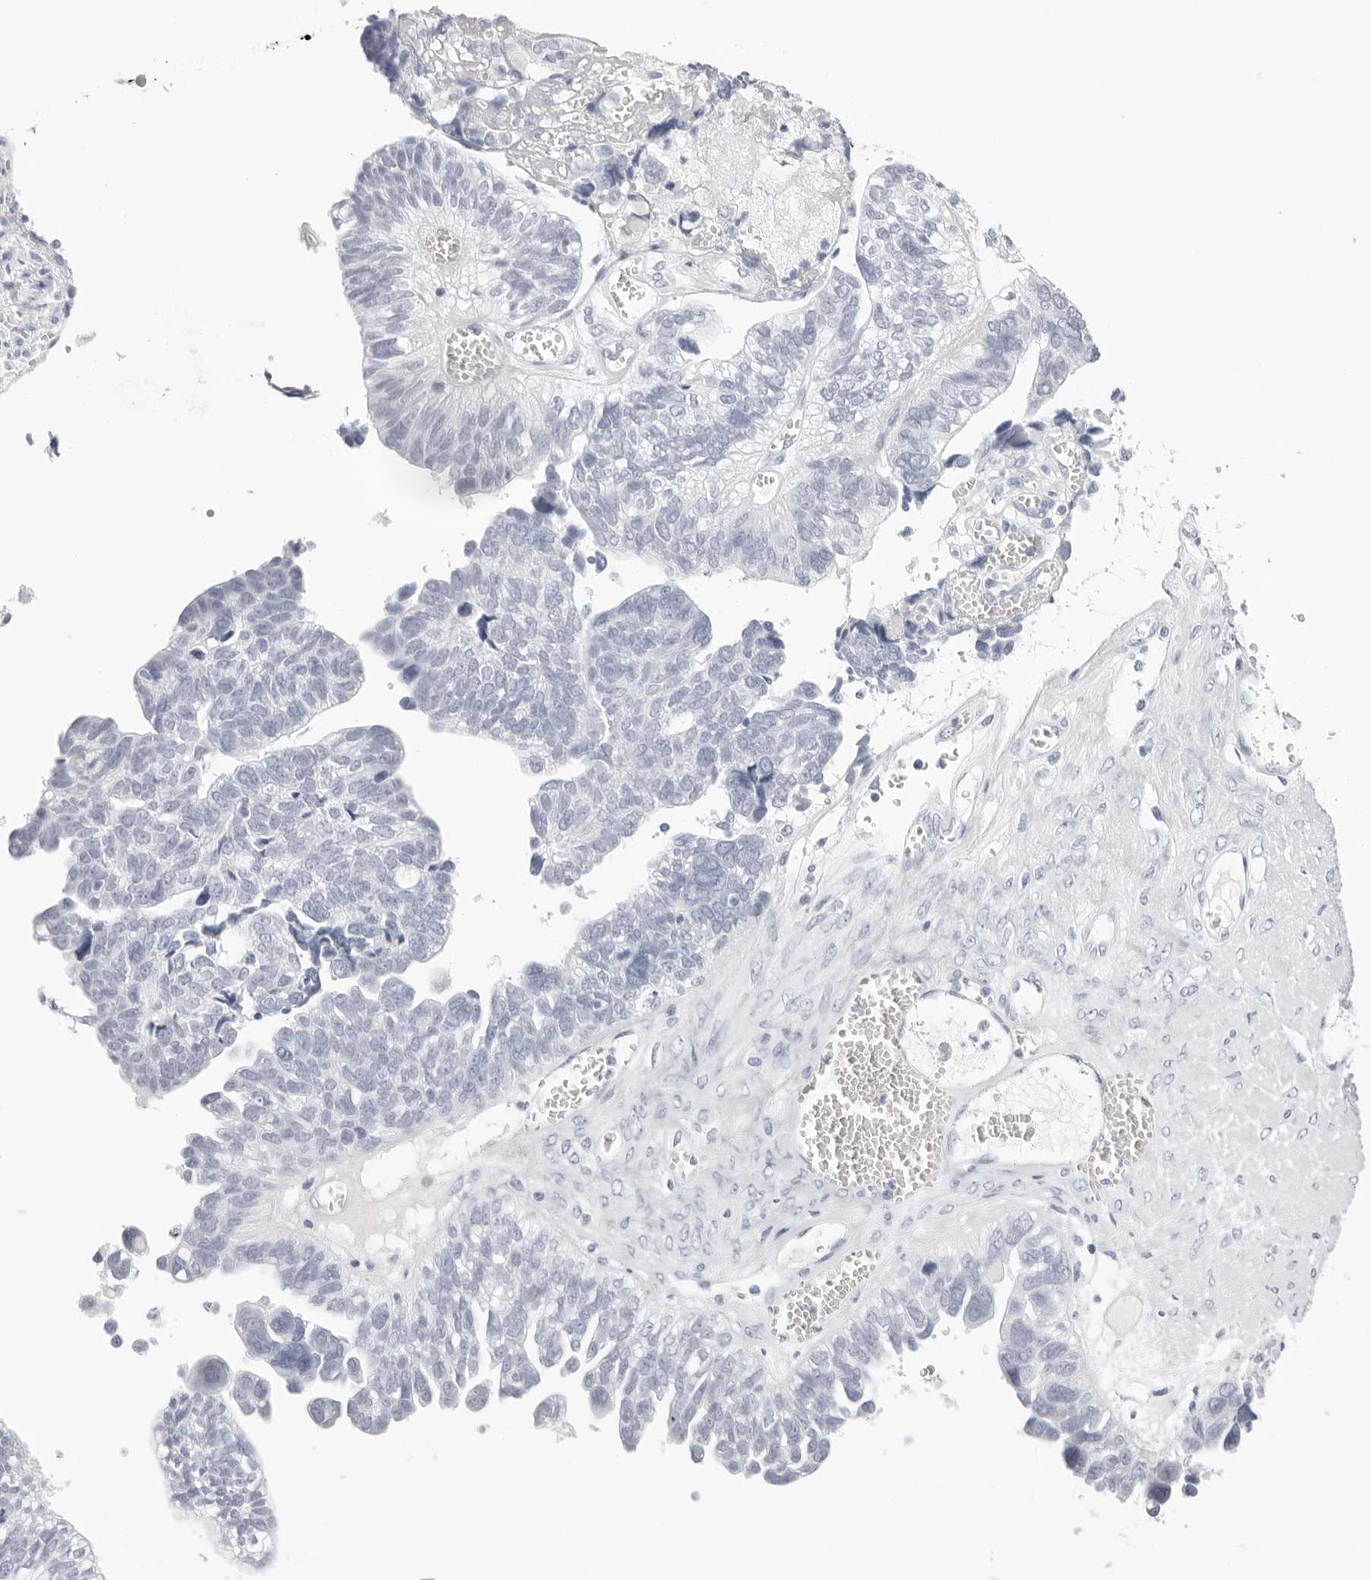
{"staining": {"intensity": "negative", "quantity": "none", "location": "none"}, "tissue": "ovarian cancer", "cell_type": "Tumor cells", "image_type": "cancer", "snomed": [{"axis": "morphology", "description": "Cystadenocarcinoma, serous, NOS"}, {"axis": "topography", "description": "Ovary"}], "caption": "The photomicrograph reveals no significant staining in tumor cells of serous cystadenocarcinoma (ovarian).", "gene": "CST5", "patient": {"sex": "female", "age": 79}}